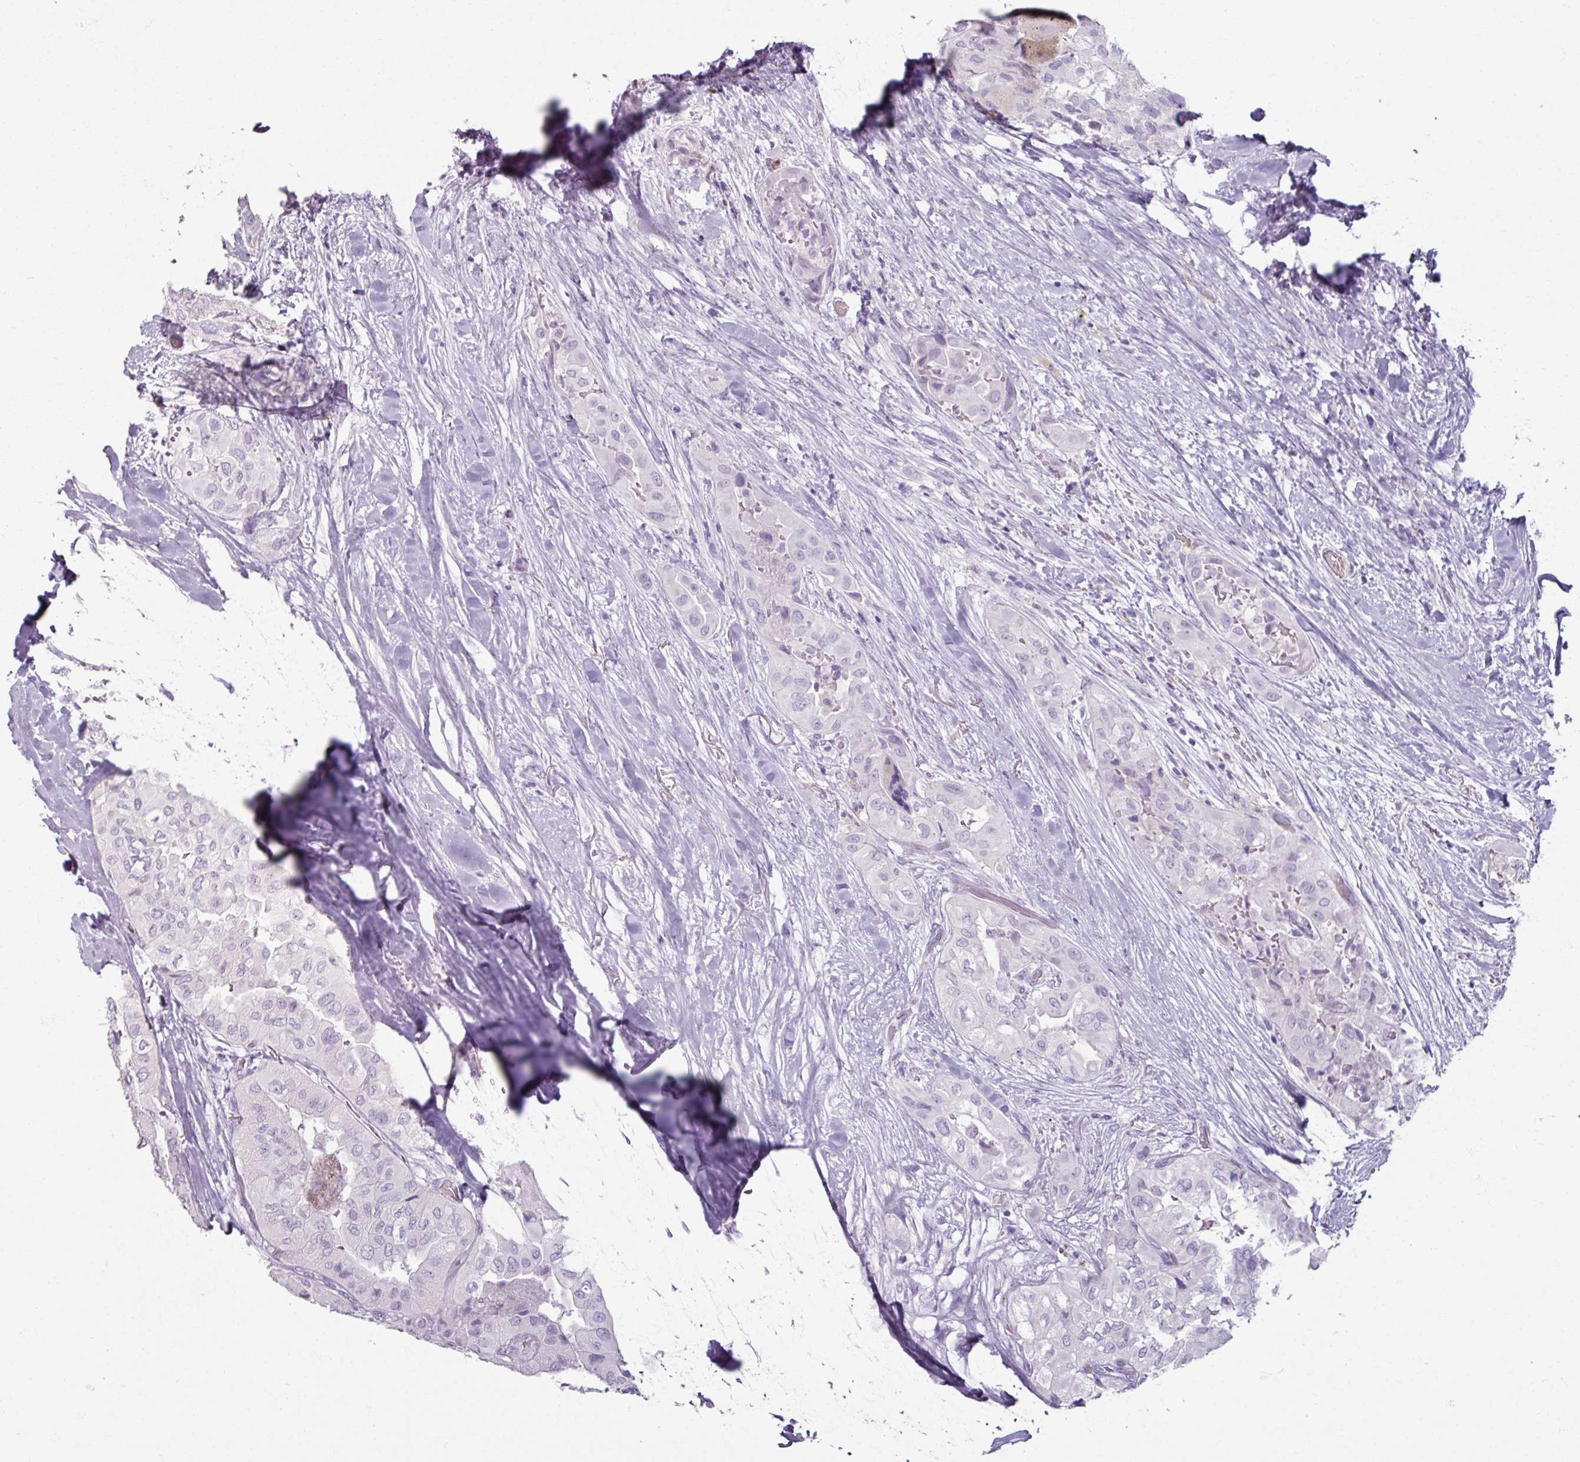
{"staining": {"intensity": "negative", "quantity": "none", "location": "none"}, "tissue": "thyroid cancer", "cell_type": "Tumor cells", "image_type": "cancer", "snomed": [{"axis": "morphology", "description": "Normal tissue, NOS"}, {"axis": "morphology", "description": "Papillary adenocarcinoma, NOS"}, {"axis": "topography", "description": "Thyroid gland"}], "caption": "High power microscopy micrograph of an immunohistochemistry (IHC) image of thyroid cancer (papillary adenocarcinoma), revealing no significant expression in tumor cells. (DAB (3,3'-diaminobenzidine) immunohistochemistry visualized using brightfield microscopy, high magnification).", "gene": "ARG1", "patient": {"sex": "female", "age": 59}}